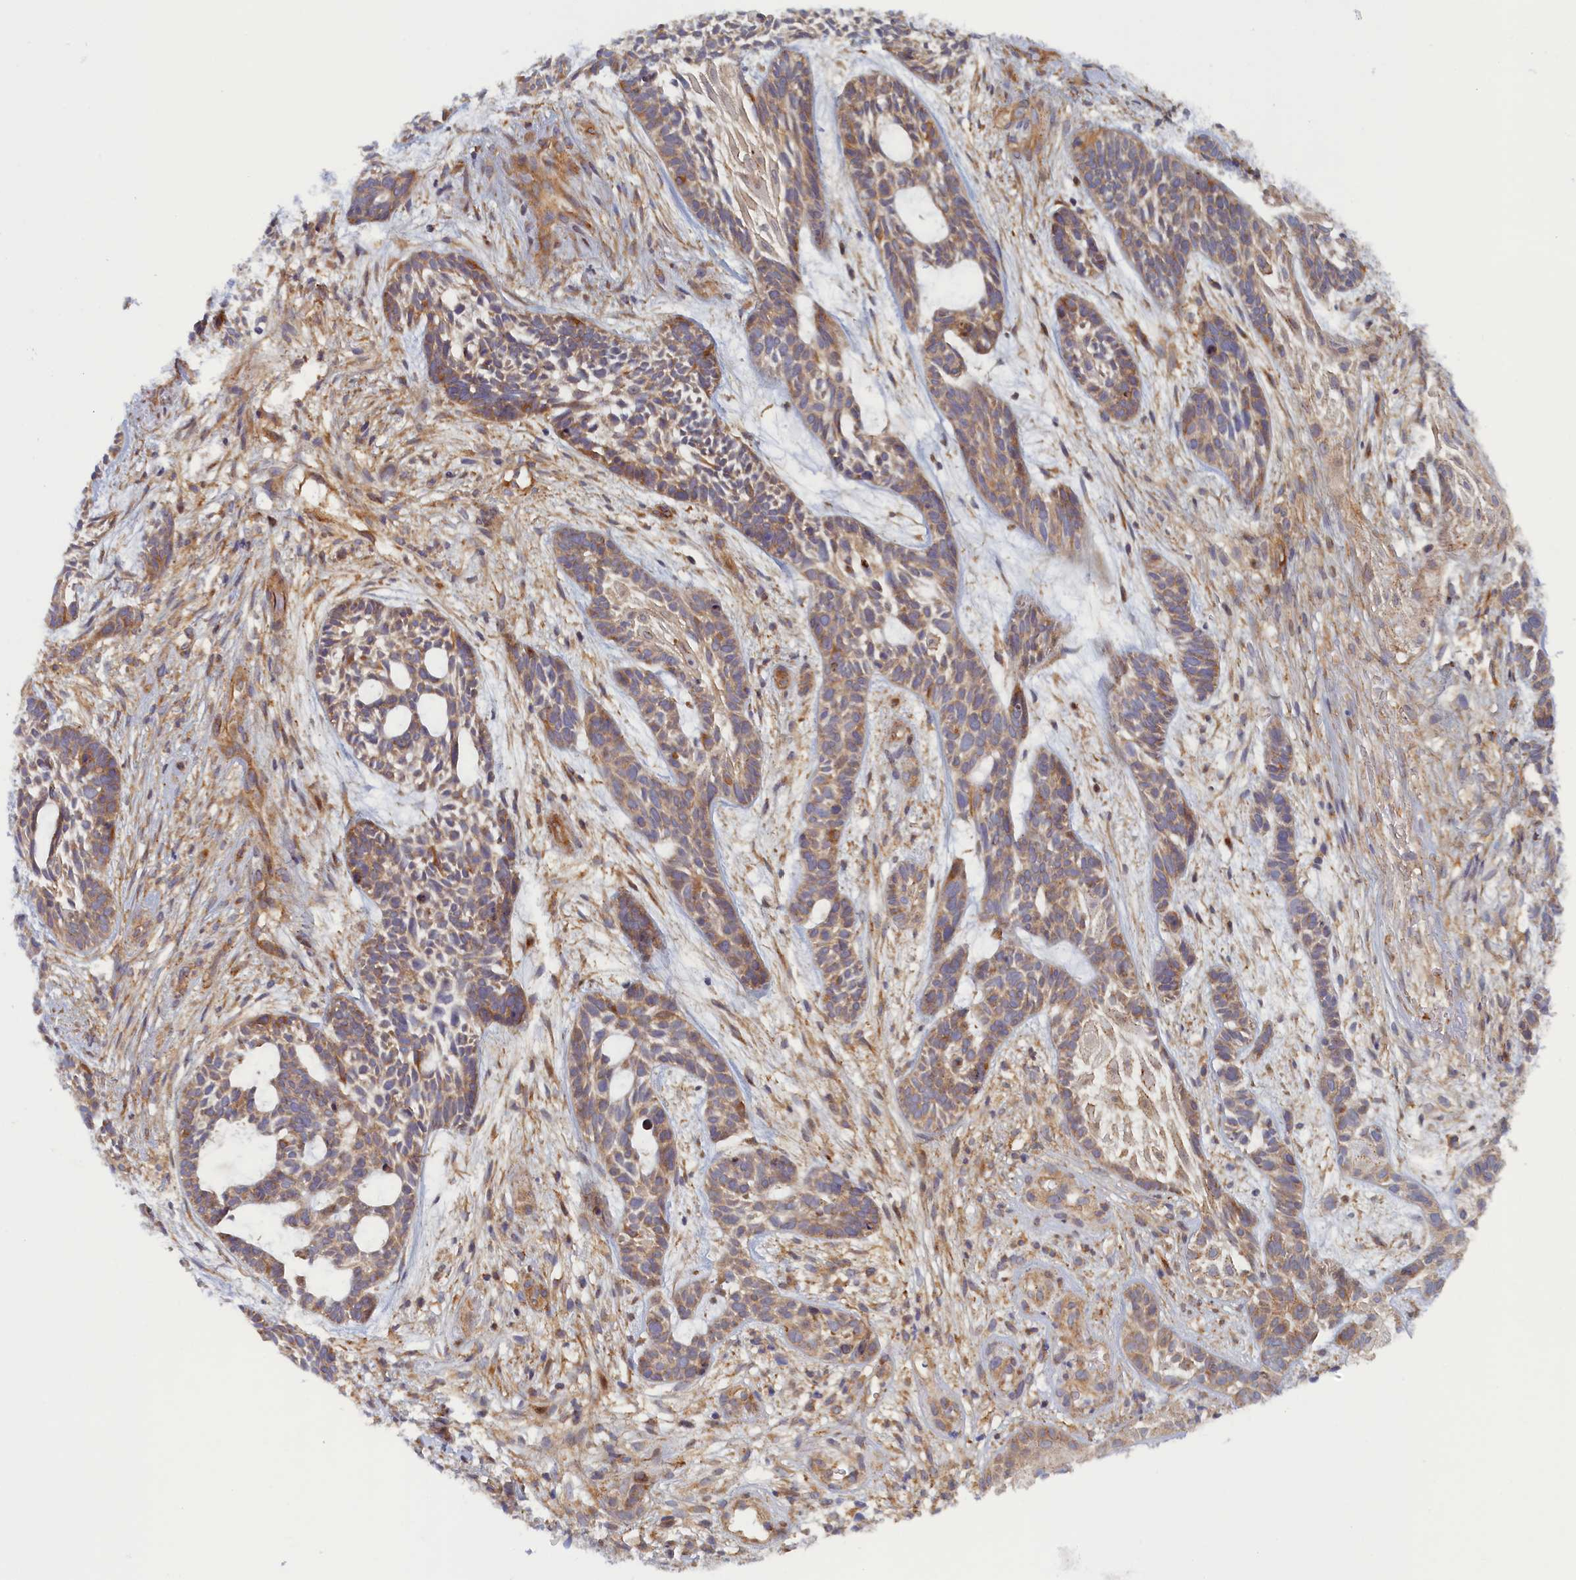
{"staining": {"intensity": "weak", "quantity": ">75%", "location": "cytoplasmic/membranous"}, "tissue": "skin cancer", "cell_type": "Tumor cells", "image_type": "cancer", "snomed": [{"axis": "morphology", "description": "Basal cell carcinoma"}, {"axis": "topography", "description": "Skin"}], "caption": "A brown stain highlights weak cytoplasmic/membranous staining of a protein in human skin cancer tumor cells.", "gene": "TMEM196", "patient": {"sex": "male", "age": 89}}